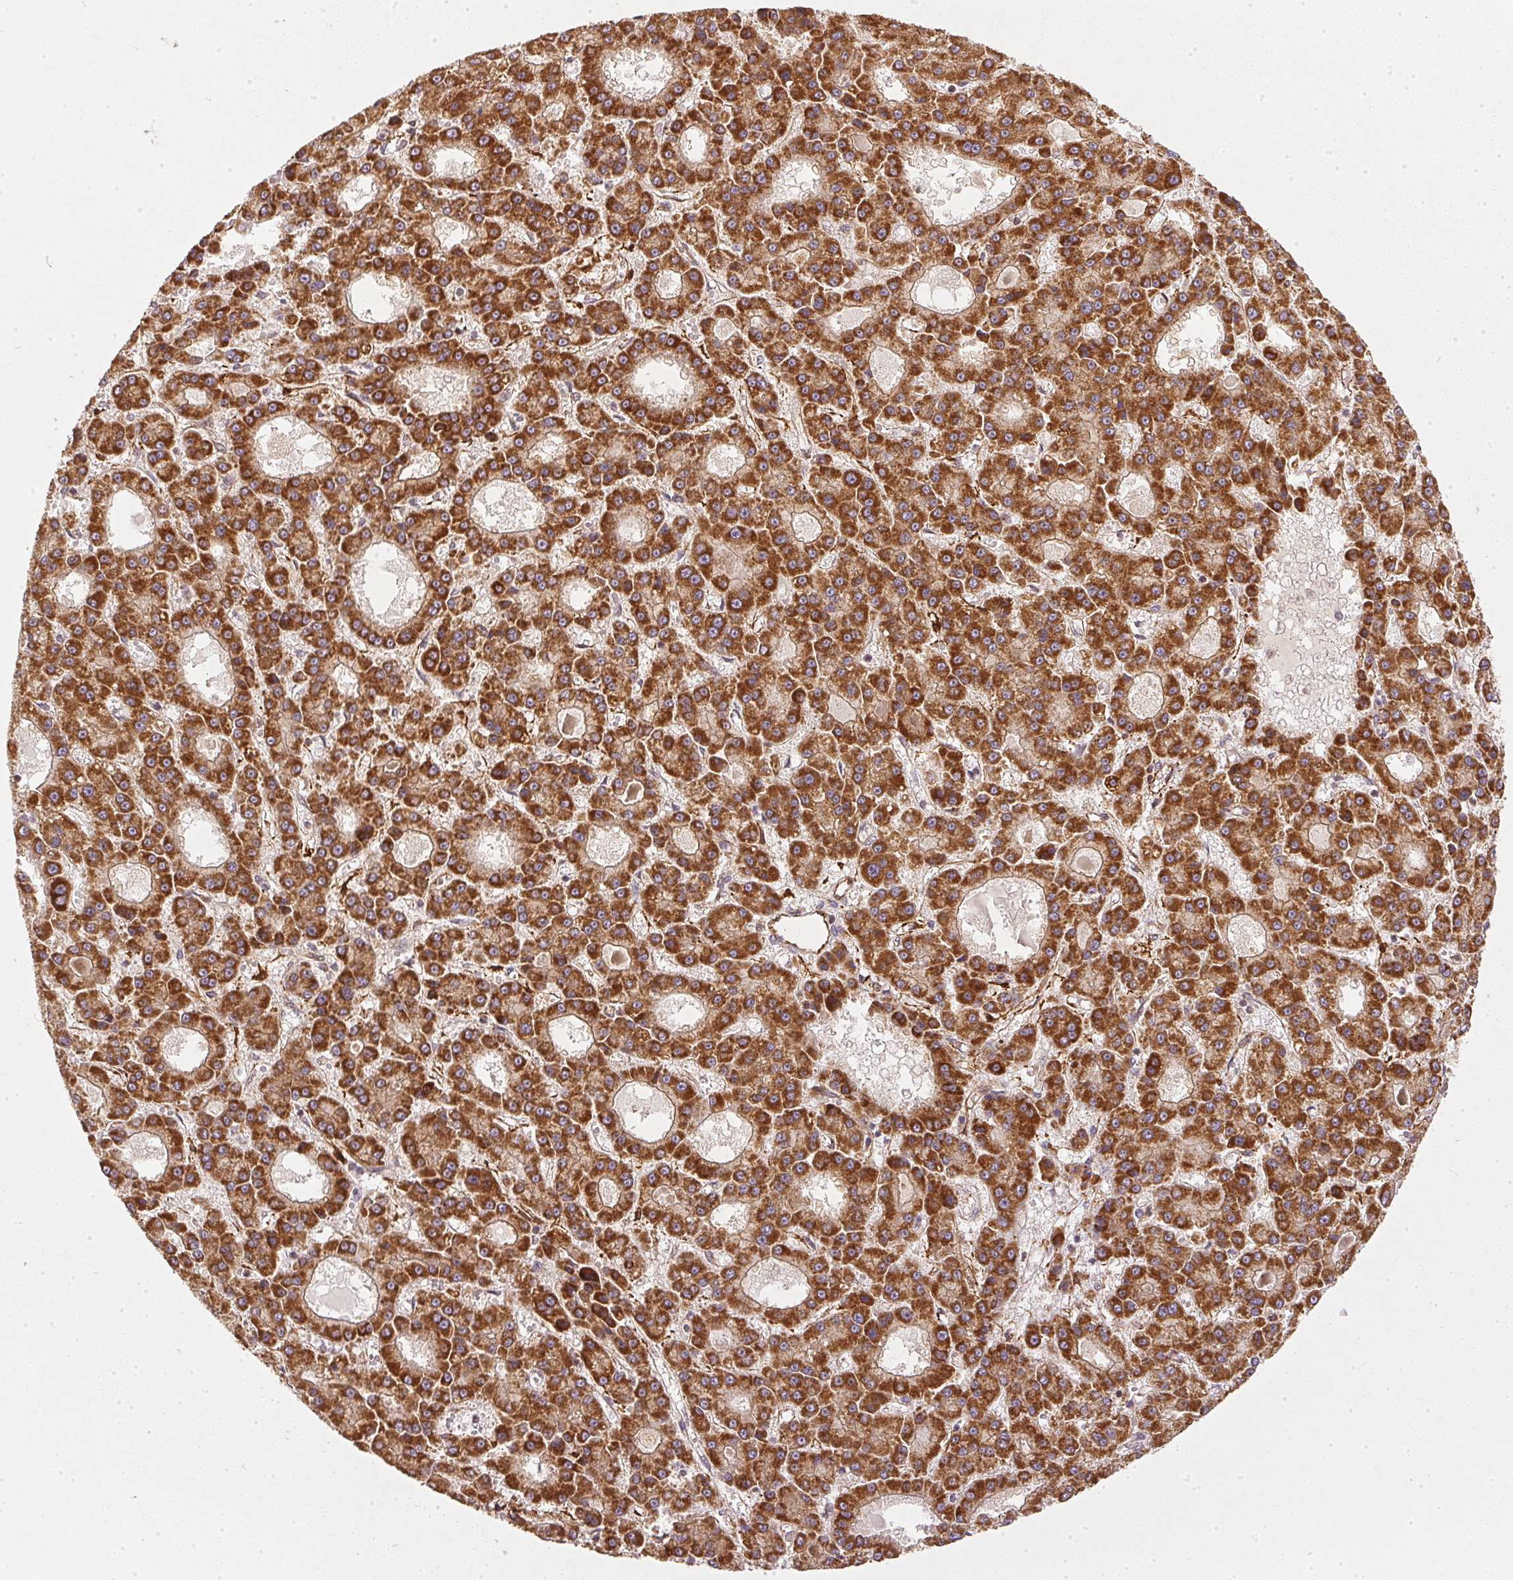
{"staining": {"intensity": "strong", "quantity": ">75%", "location": "cytoplasmic/membranous"}, "tissue": "liver cancer", "cell_type": "Tumor cells", "image_type": "cancer", "snomed": [{"axis": "morphology", "description": "Carcinoma, Hepatocellular, NOS"}, {"axis": "topography", "description": "Liver"}], "caption": "Hepatocellular carcinoma (liver) stained with a protein marker demonstrates strong staining in tumor cells.", "gene": "NADK2", "patient": {"sex": "male", "age": 70}}